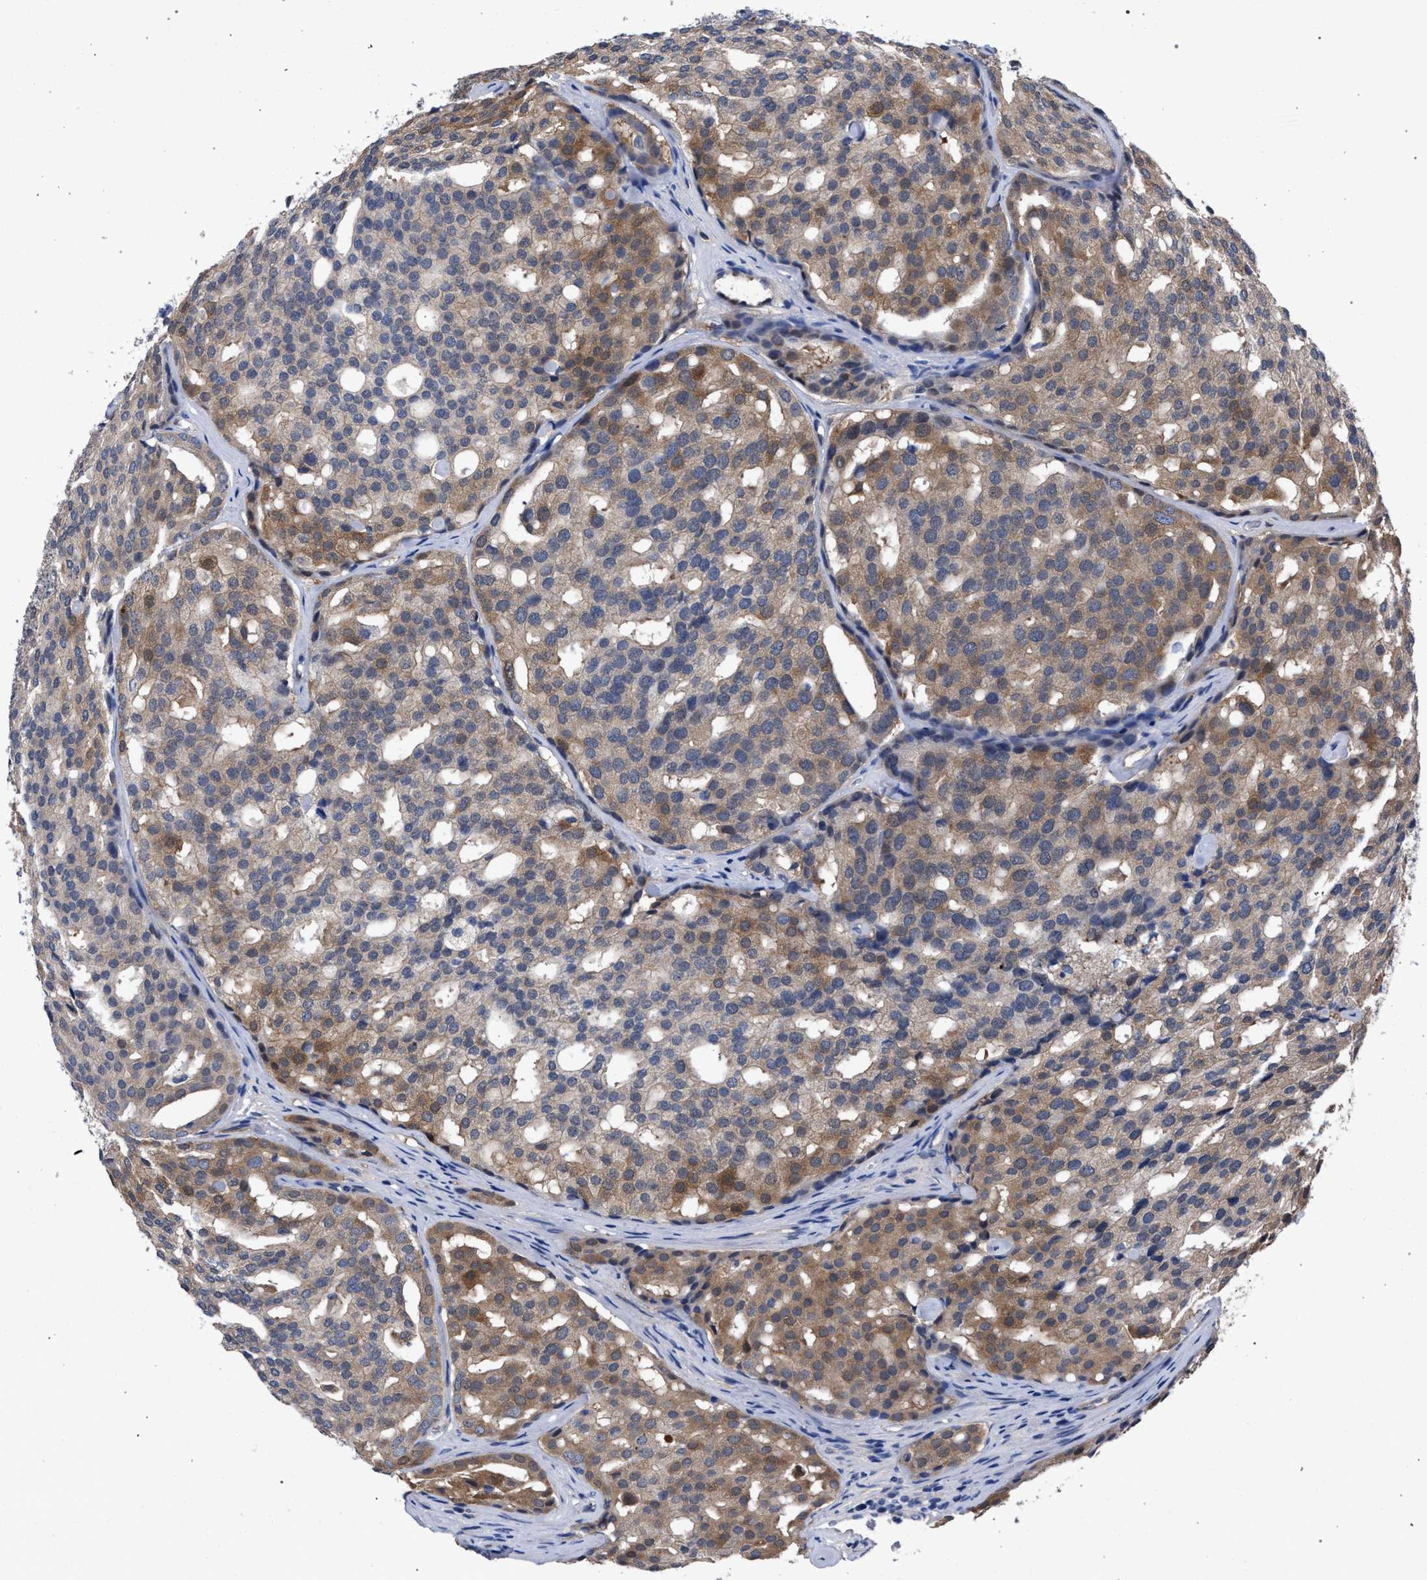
{"staining": {"intensity": "moderate", "quantity": ">75%", "location": "cytoplasmic/membranous"}, "tissue": "prostate cancer", "cell_type": "Tumor cells", "image_type": "cancer", "snomed": [{"axis": "morphology", "description": "Adenocarcinoma, High grade"}, {"axis": "topography", "description": "Prostate"}], "caption": "A medium amount of moderate cytoplasmic/membranous positivity is seen in approximately >75% of tumor cells in prostate cancer (adenocarcinoma (high-grade)) tissue. Immunohistochemistry stains the protein in brown and the nuclei are stained blue.", "gene": "GMPR", "patient": {"sex": "male", "age": 64}}